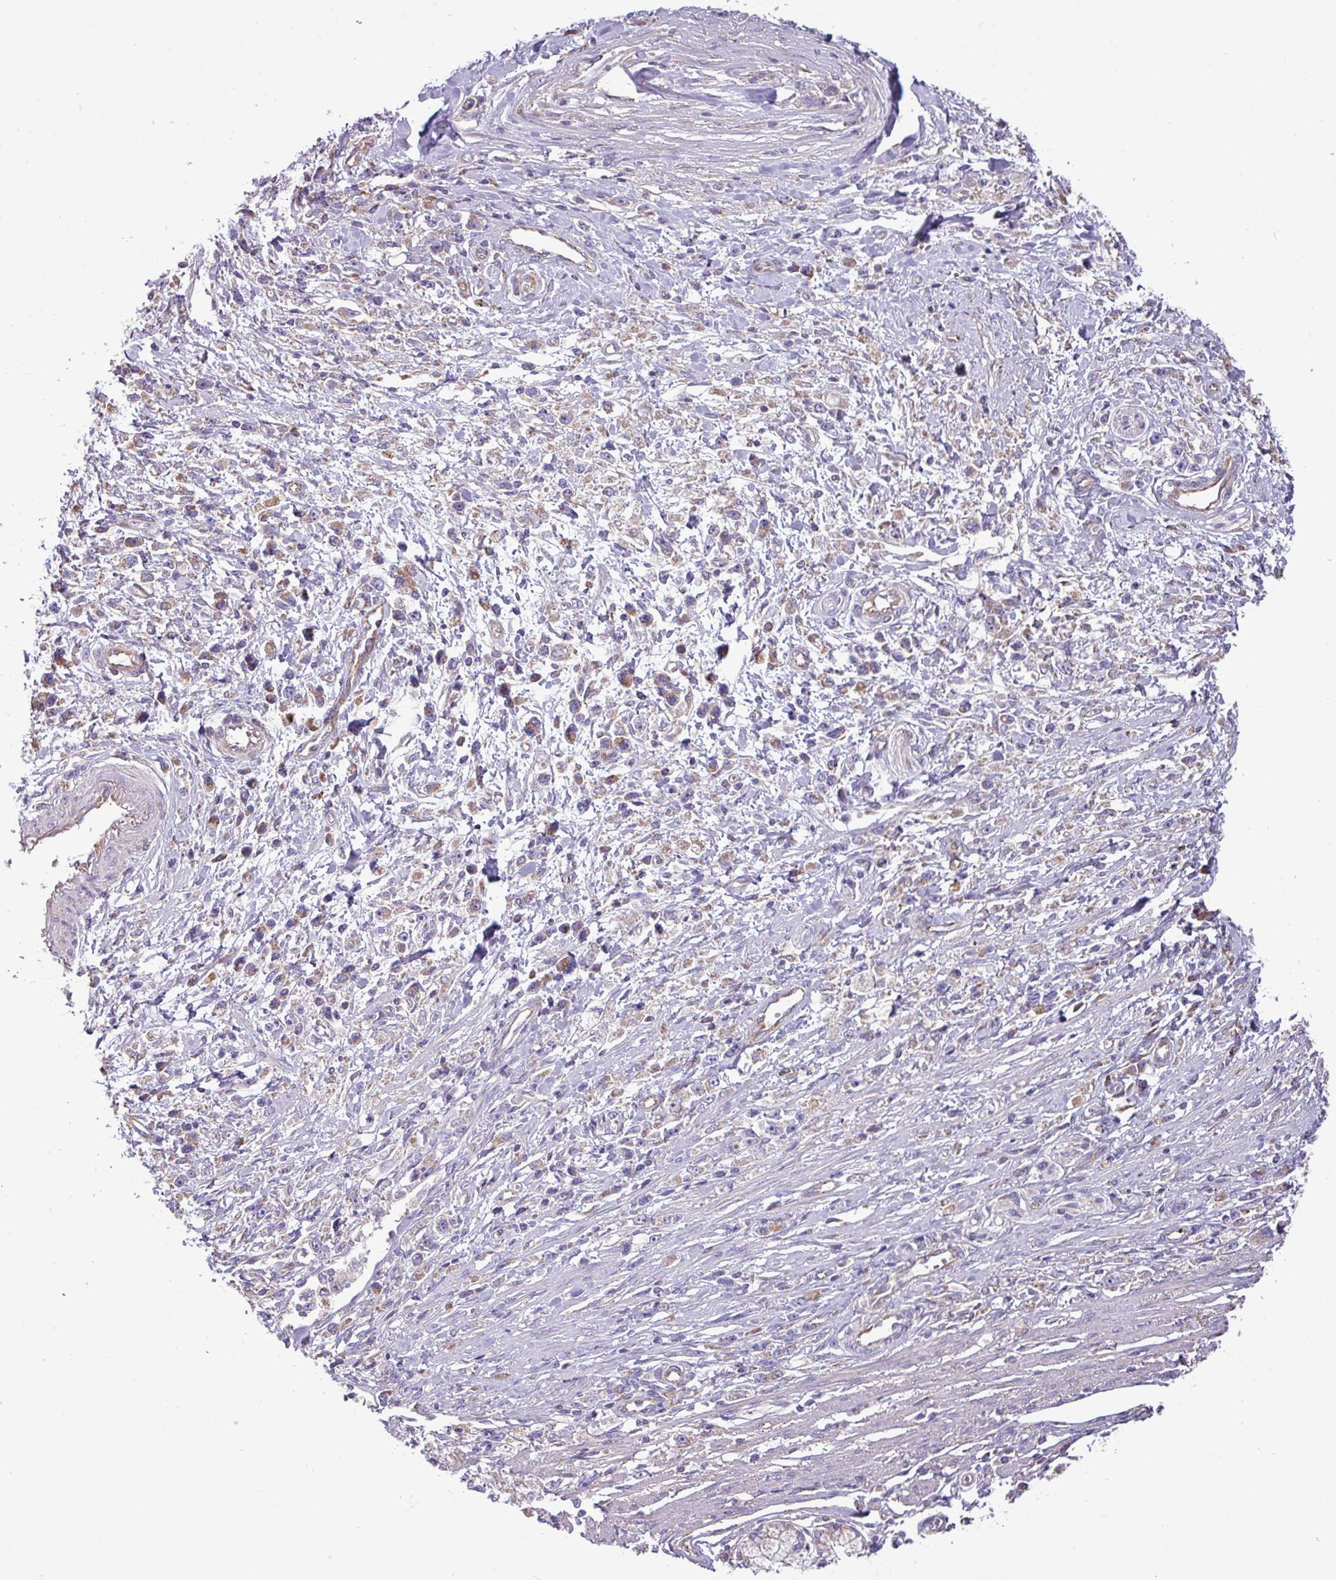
{"staining": {"intensity": "weak", "quantity": ">75%", "location": "cytoplasmic/membranous"}, "tissue": "stomach cancer", "cell_type": "Tumor cells", "image_type": "cancer", "snomed": [{"axis": "morphology", "description": "Adenocarcinoma, NOS"}, {"axis": "topography", "description": "Stomach"}], "caption": "This image exhibits immunohistochemistry staining of human adenocarcinoma (stomach), with low weak cytoplasmic/membranous positivity in approximately >75% of tumor cells.", "gene": "PPM1J", "patient": {"sex": "female", "age": 59}}